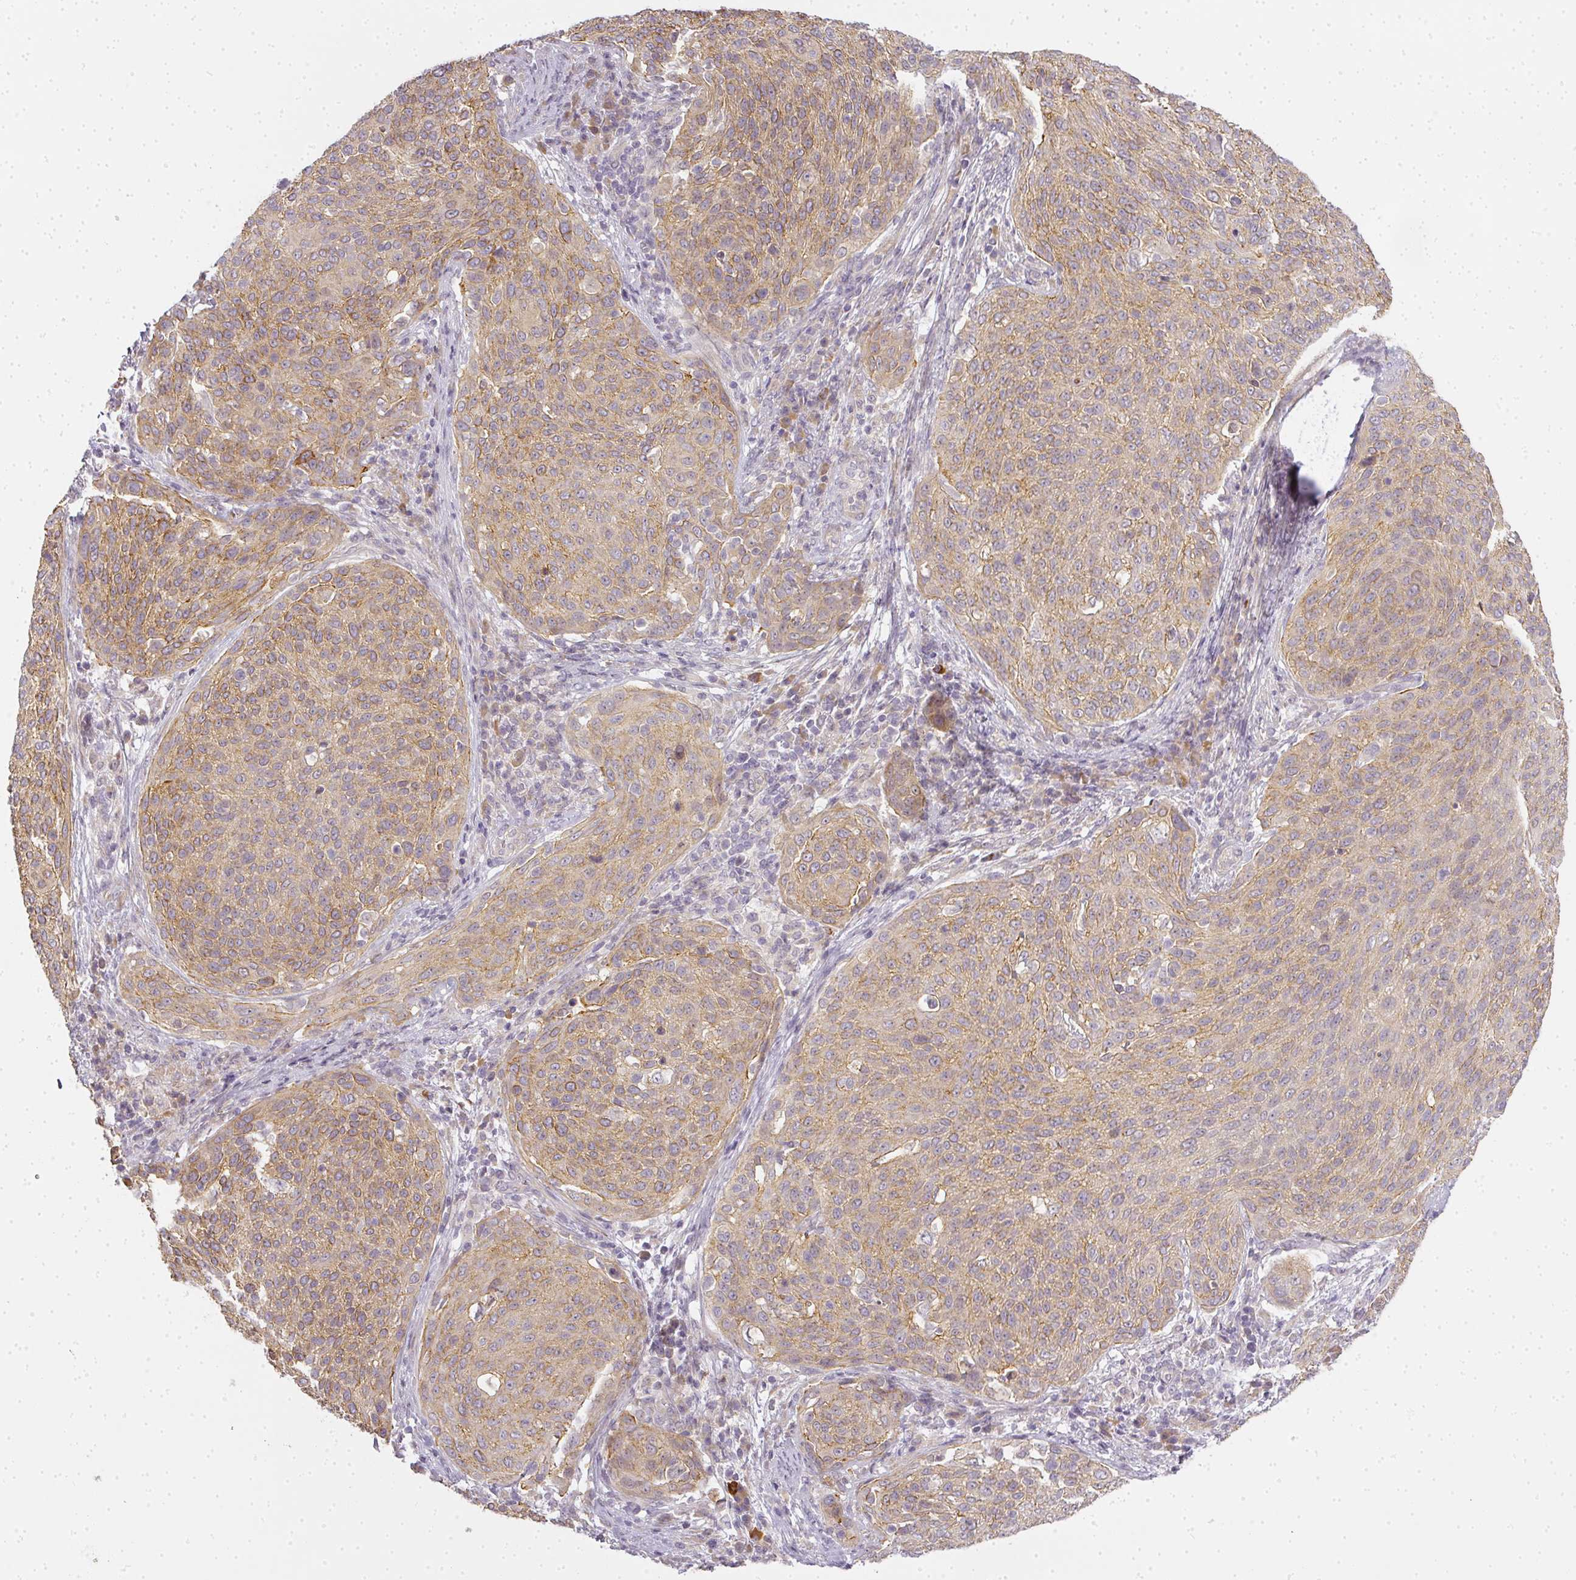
{"staining": {"intensity": "moderate", "quantity": ">75%", "location": "cytoplasmic/membranous"}, "tissue": "cervical cancer", "cell_type": "Tumor cells", "image_type": "cancer", "snomed": [{"axis": "morphology", "description": "Squamous cell carcinoma, NOS"}, {"axis": "topography", "description": "Cervix"}], "caption": "A histopathology image of cervical cancer (squamous cell carcinoma) stained for a protein exhibits moderate cytoplasmic/membranous brown staining in tumor cells.", "gene": "MED19", "patient": {"sex": "female", "age": 31}}